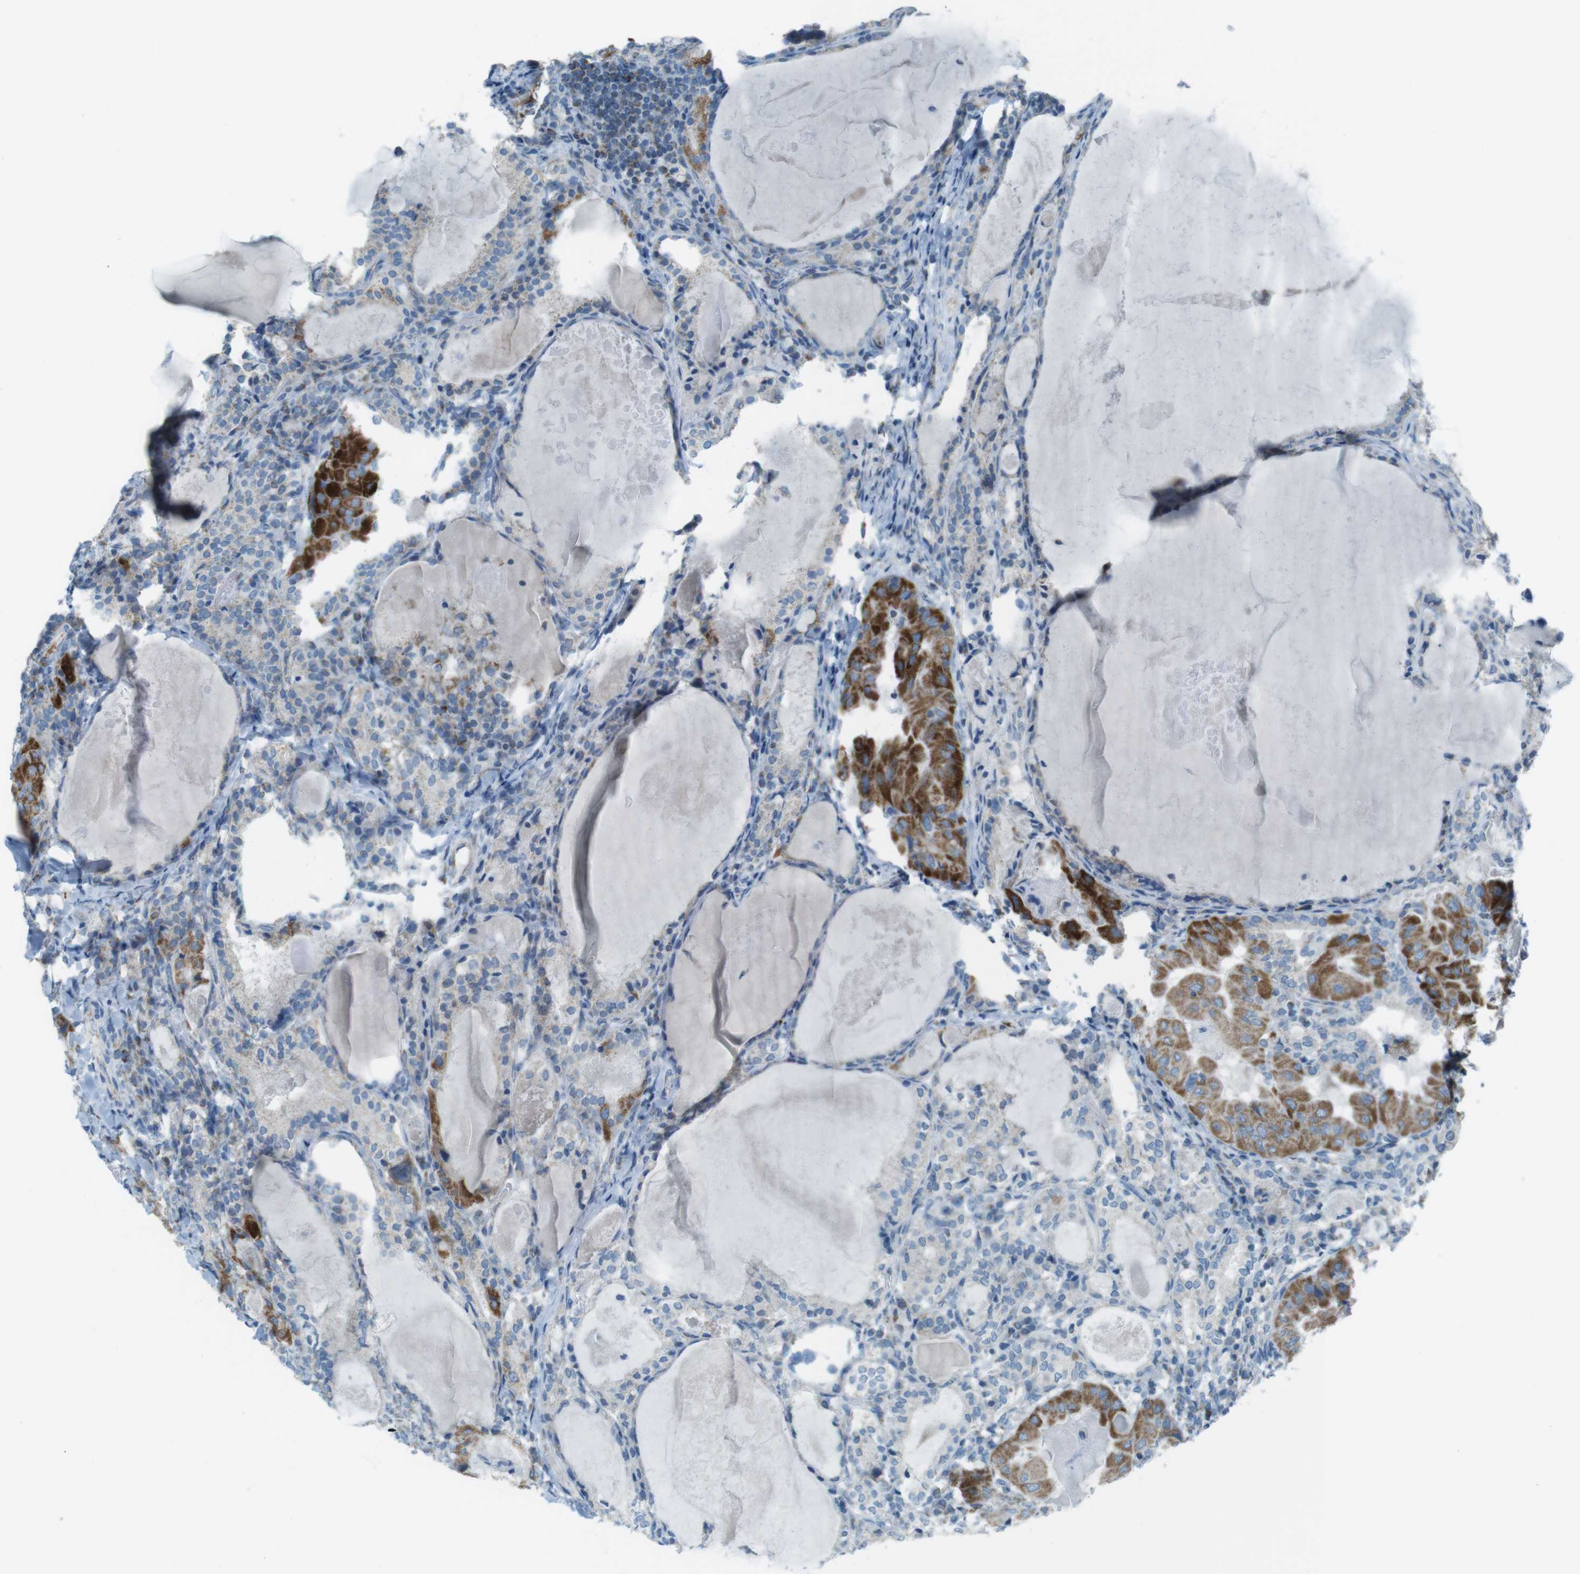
{"staining": {"intensity": "moderate", "quantity": ">75%", "location": "cytoplasmic/membranous"}, "tissue": "thyroid cancer", "cell_type": "Tumor cells", "image_type": "cancer", "snomed": [{"axis": "morphology", "description": "Papillary adenocarcinoma, NOS"}, {"axis": "topography", "description": "Thyroid gland"}], "caption": "Immunohistochemistry (DAB) staining of thyroid cancer displays moderate cytoplasmic/membranous protein expression in approximately >75% of tumor cells.", "gene": "DNAJA3", "patient": {"sex": "female", "age": 42}}